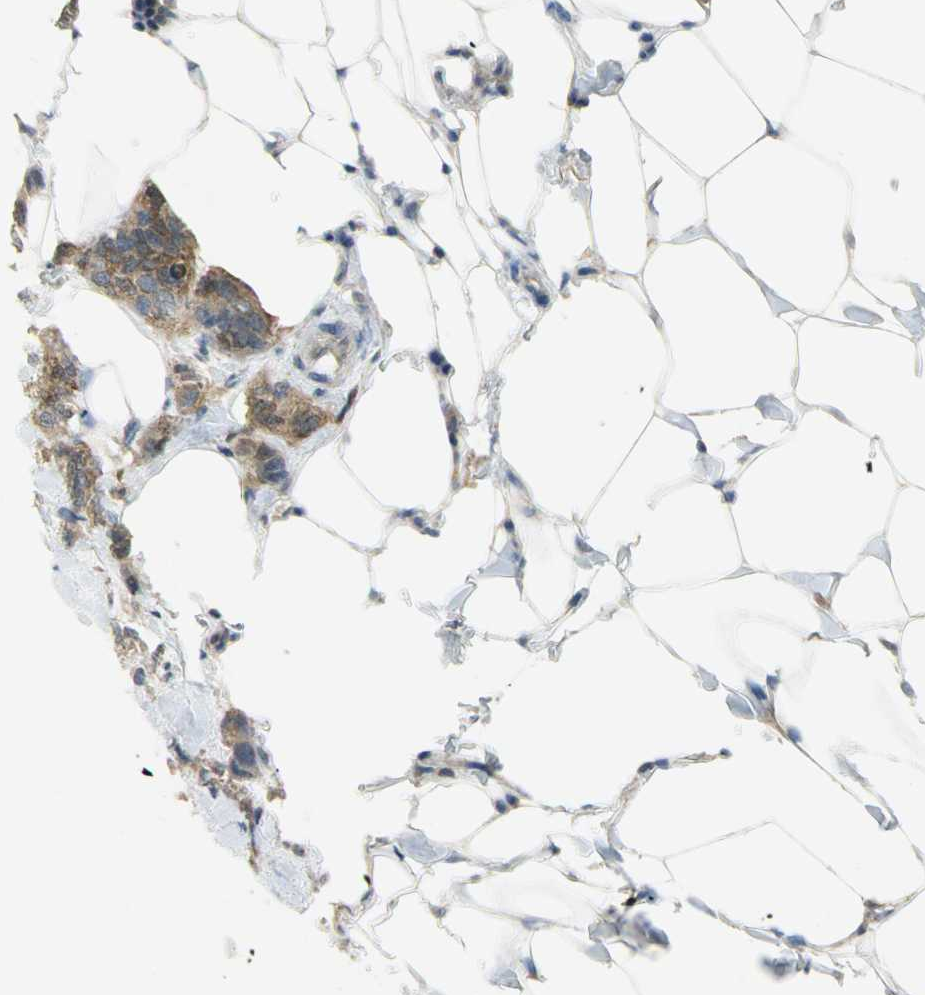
{"staining": {"intensity": "strong", "quantity": ">75%", "location": "cytoplasmic/membranous"}, "tissue": "breast cancer", "cell_type": "Tumor cells", "image_type": "cancer", "snomed": [{"axis": "morphology", "description": "Normal tissue, NOS"}, {"axis": "morphology", "description": "Duct carcinoma"}, {"axis": "topography", "description": "Breast"}], "caption": "Brown immunohistochemical staining in human breast cancer (intraductal carcinoma) displays strong cytoplasmic/membranous staining in about >75% of tumor cells.", "gene": "PPIA", "patient": {"sex": "female", "age": 50}}